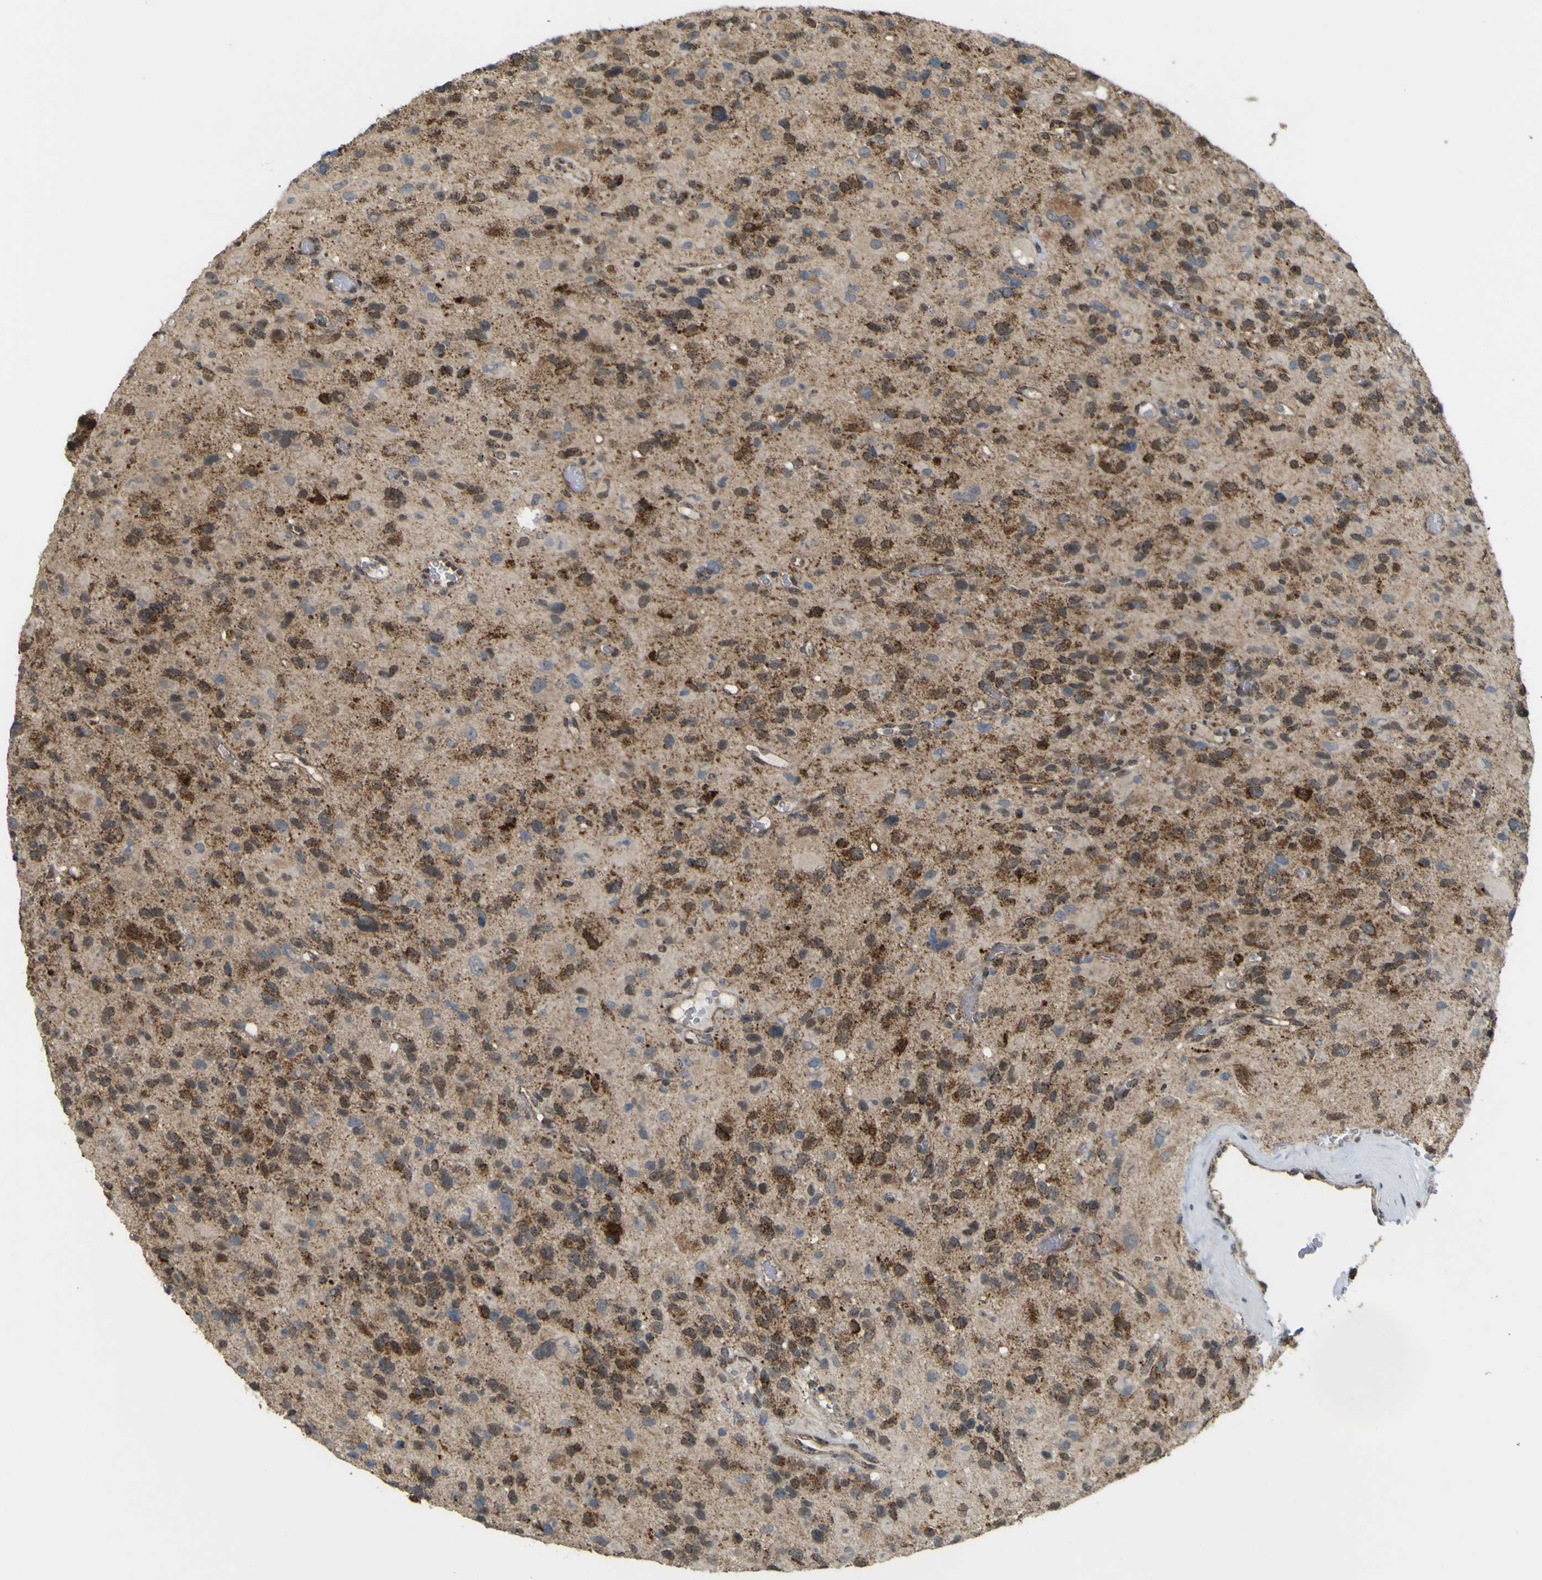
{"staining": {"intensity": "moderate", "quantity": ">75%", "location": "cytoplasmic/membranous"}, "tissue": "glioma", "cell_type": "Tumor cells", "image_type": "cancer", "snomed": [{"axis": "morphology", "description": "Glioma, malignant, High grade"}, {"axis": "topography", "description": "Brain"}], "caption": "Human malignant glioma (high-grade) stained with a brown dye exhibits moderate cytoplasmic/membranous positive staining in approximately >75% of tumor cells.", "gene": "ACBD5", "patient": {"sex": "male", "age": 48}}